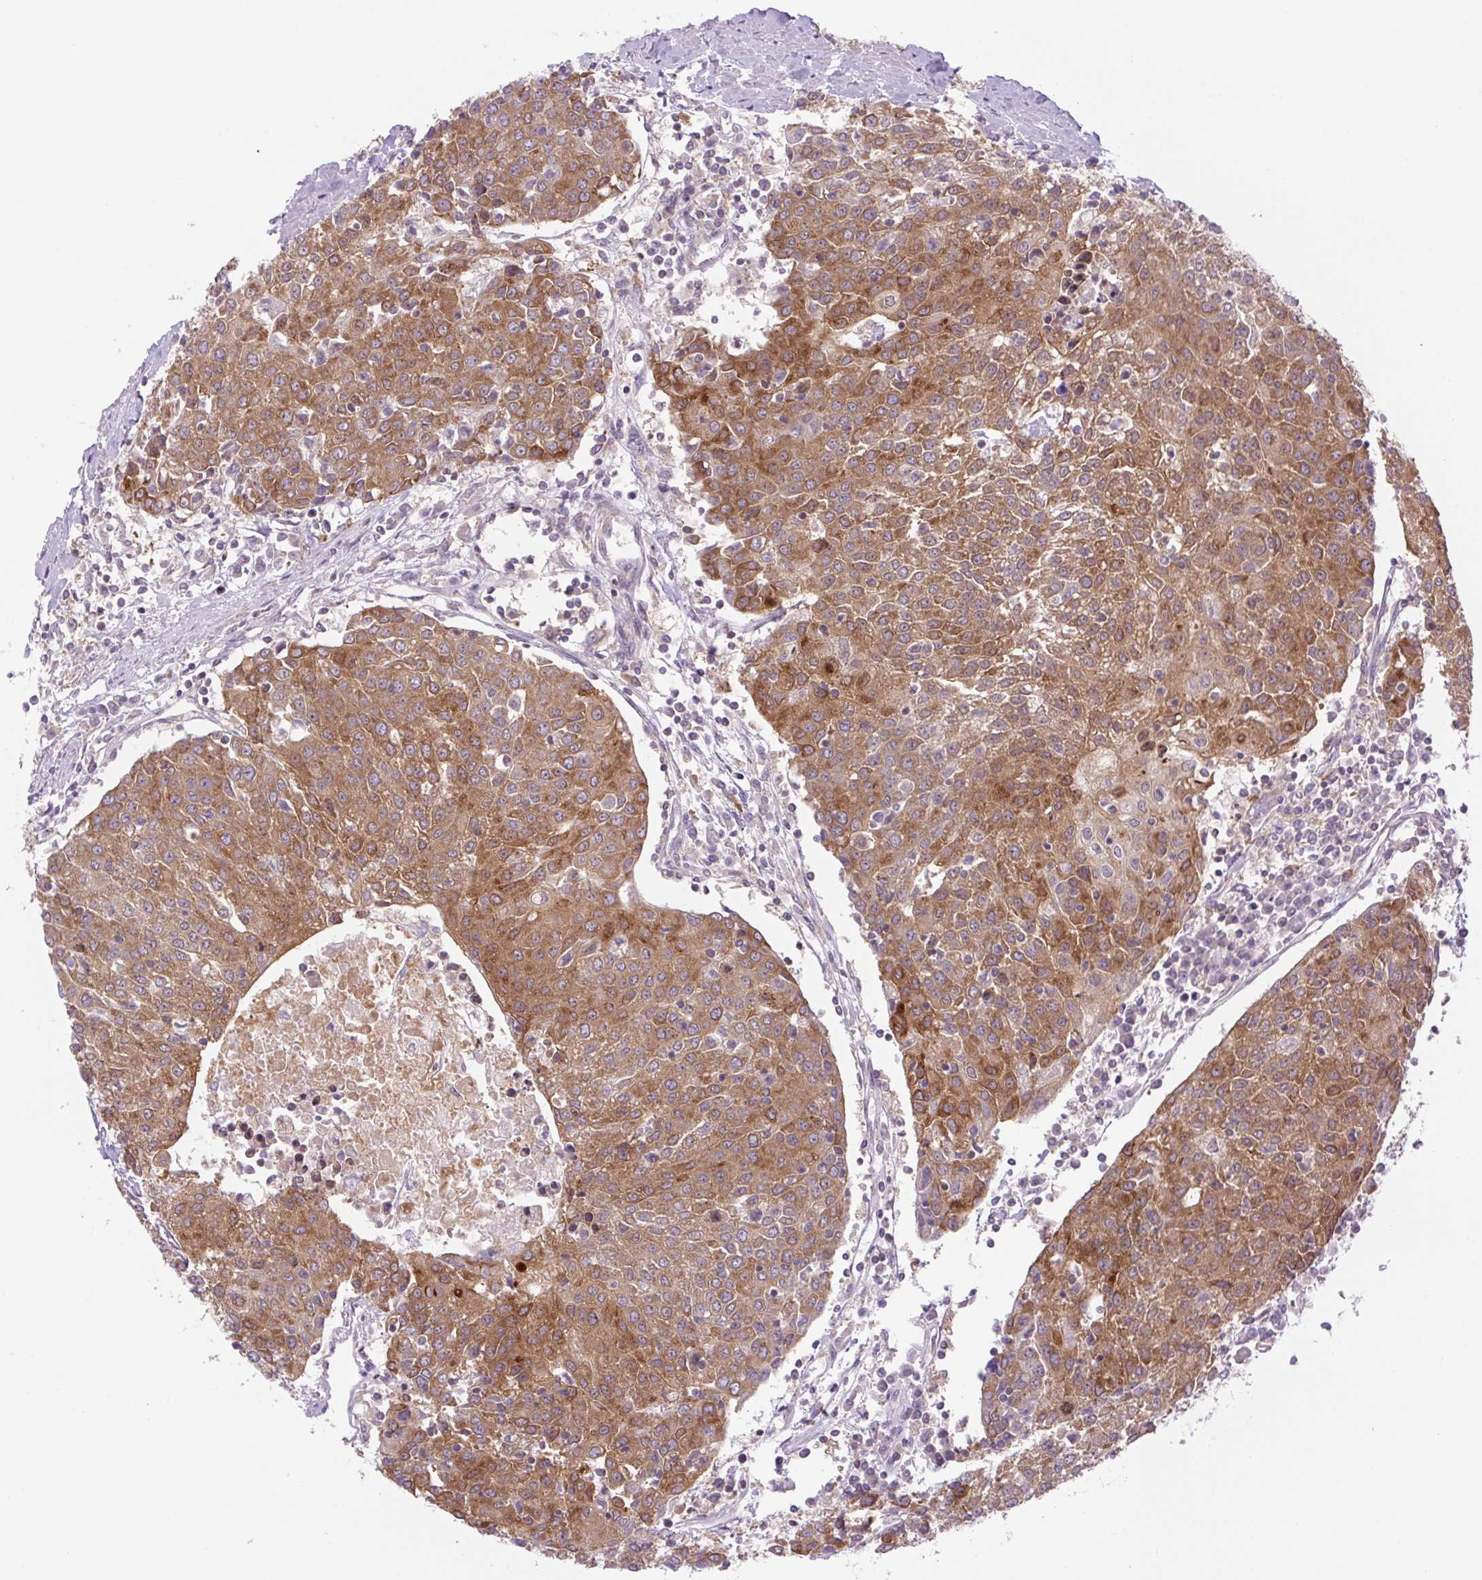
{"staining": {"intensity": "moderate", "quantity": ">75%", "location": "cytoplasmic/membranous"}, "tissue": "urothelial cancer", "cell_type": "Tumor cells", "image_type": "cancer", "snomed": [{"axis": "morphology", "description": "Urothelial carcinoma, High grade"}, {"axis": "topography", "description": "Urinary bladder"}], "caption": "Urothelial carcinoma (high-grade) stained with IHC demonstrates moderate cytoplasmic/membranous expression in about >75% of tumor cells. Nuclei are stained in blue.", "gene": "MINK1", "patient": {"sex": "female", "age": 85}}